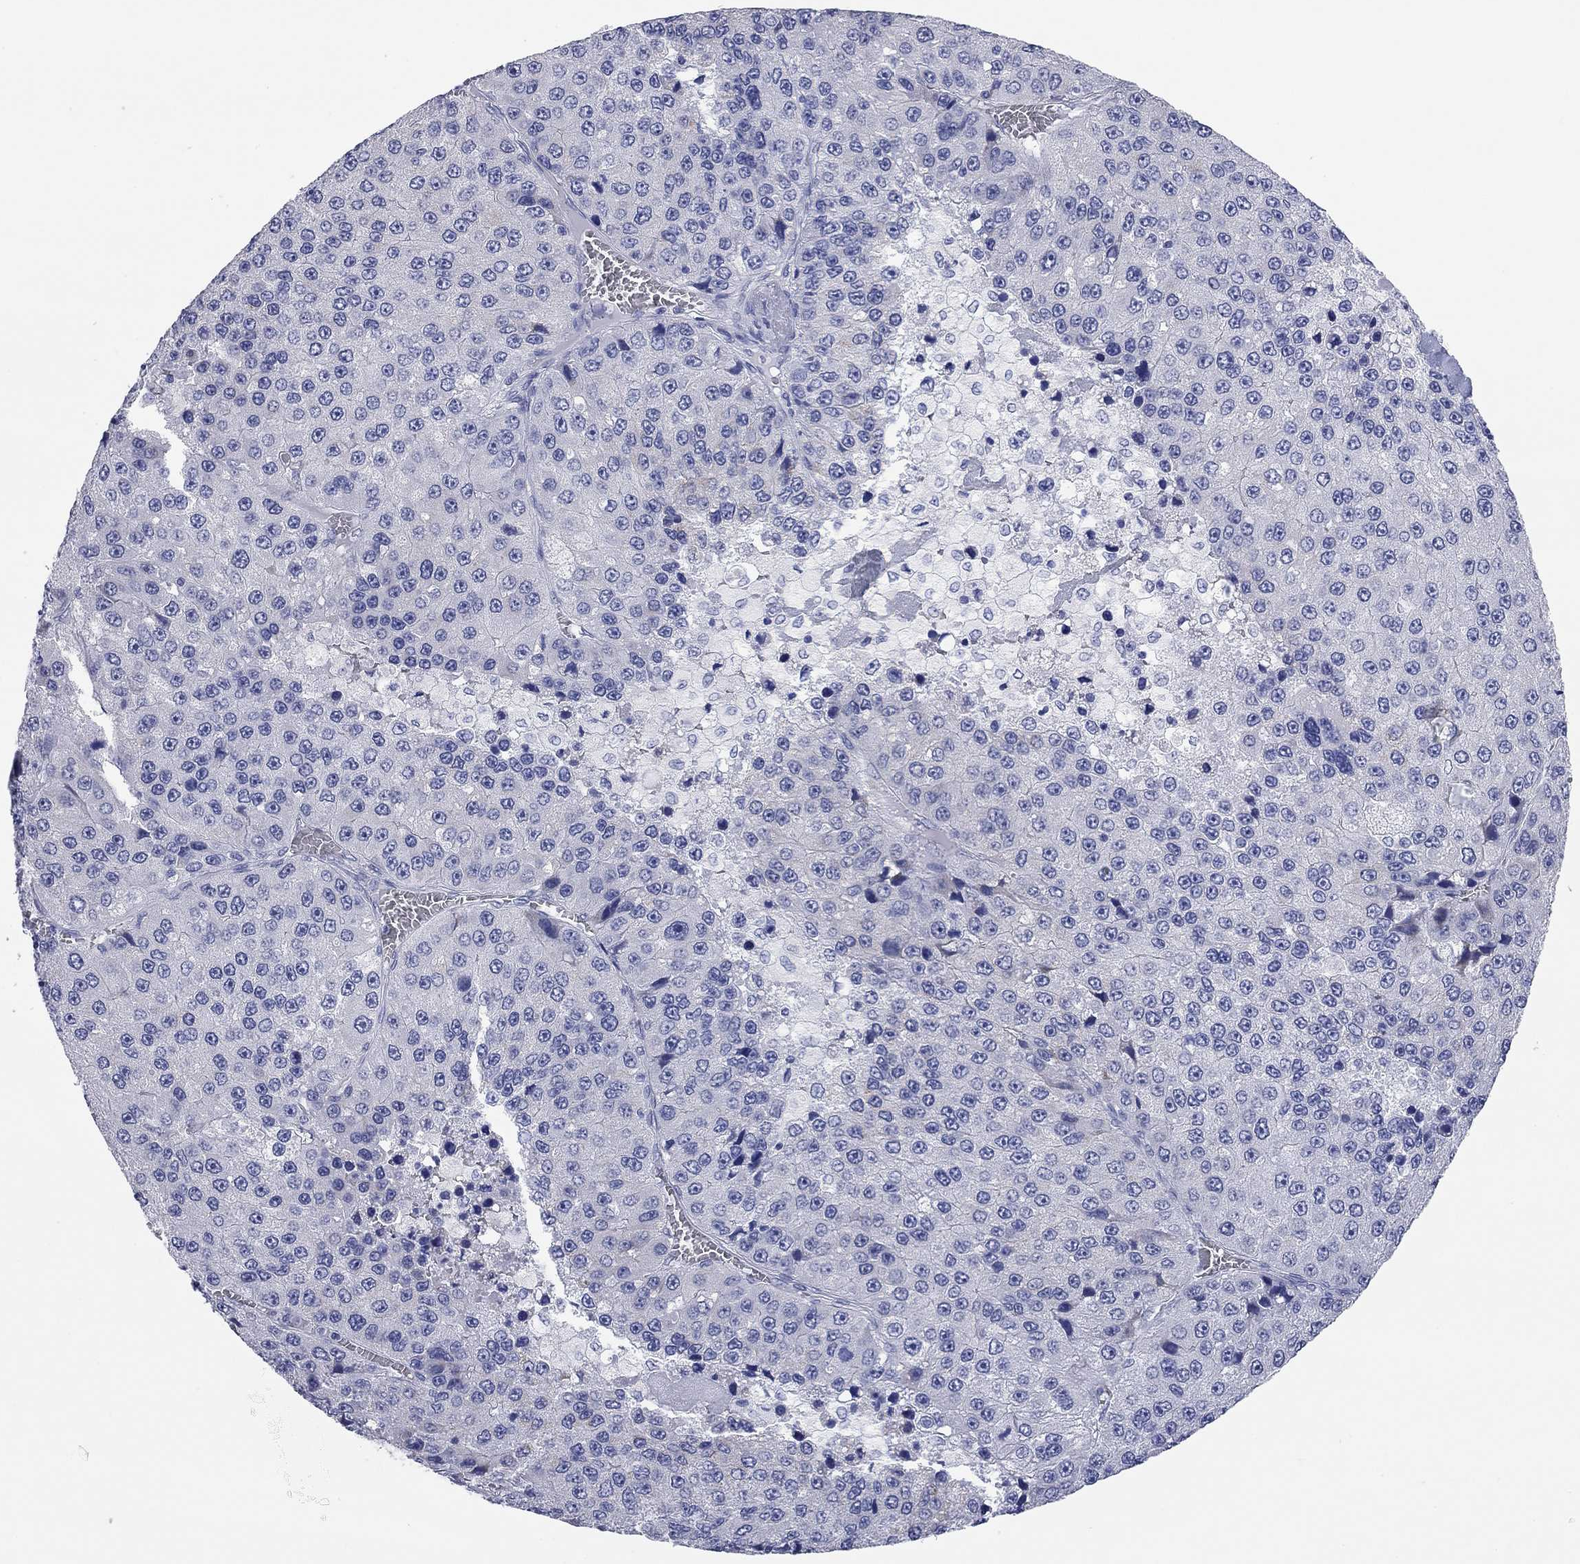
{"staining": {"intensity": "negative", "quantity": "none", "location": "none"}, "tissue": "liver cancer", "cell_type": "Tumor cells", "image_type": "cancer", "snomed": [{"axis": "morphology", "description": "Carcinoma, Hepatocellular, NOS"}, {"axis": "topography", "description": "Liver"}], "caption": "DAB immunohistochemical staining of human hepatocellular carcinoma (liver) reveals no significant positivity in tumor cells. (DAB immunohistochemistry visualized using brightfield microscopy, high magnification).", "gene": "TMEM221", "patient": {"sex": "female", "age": 73}}